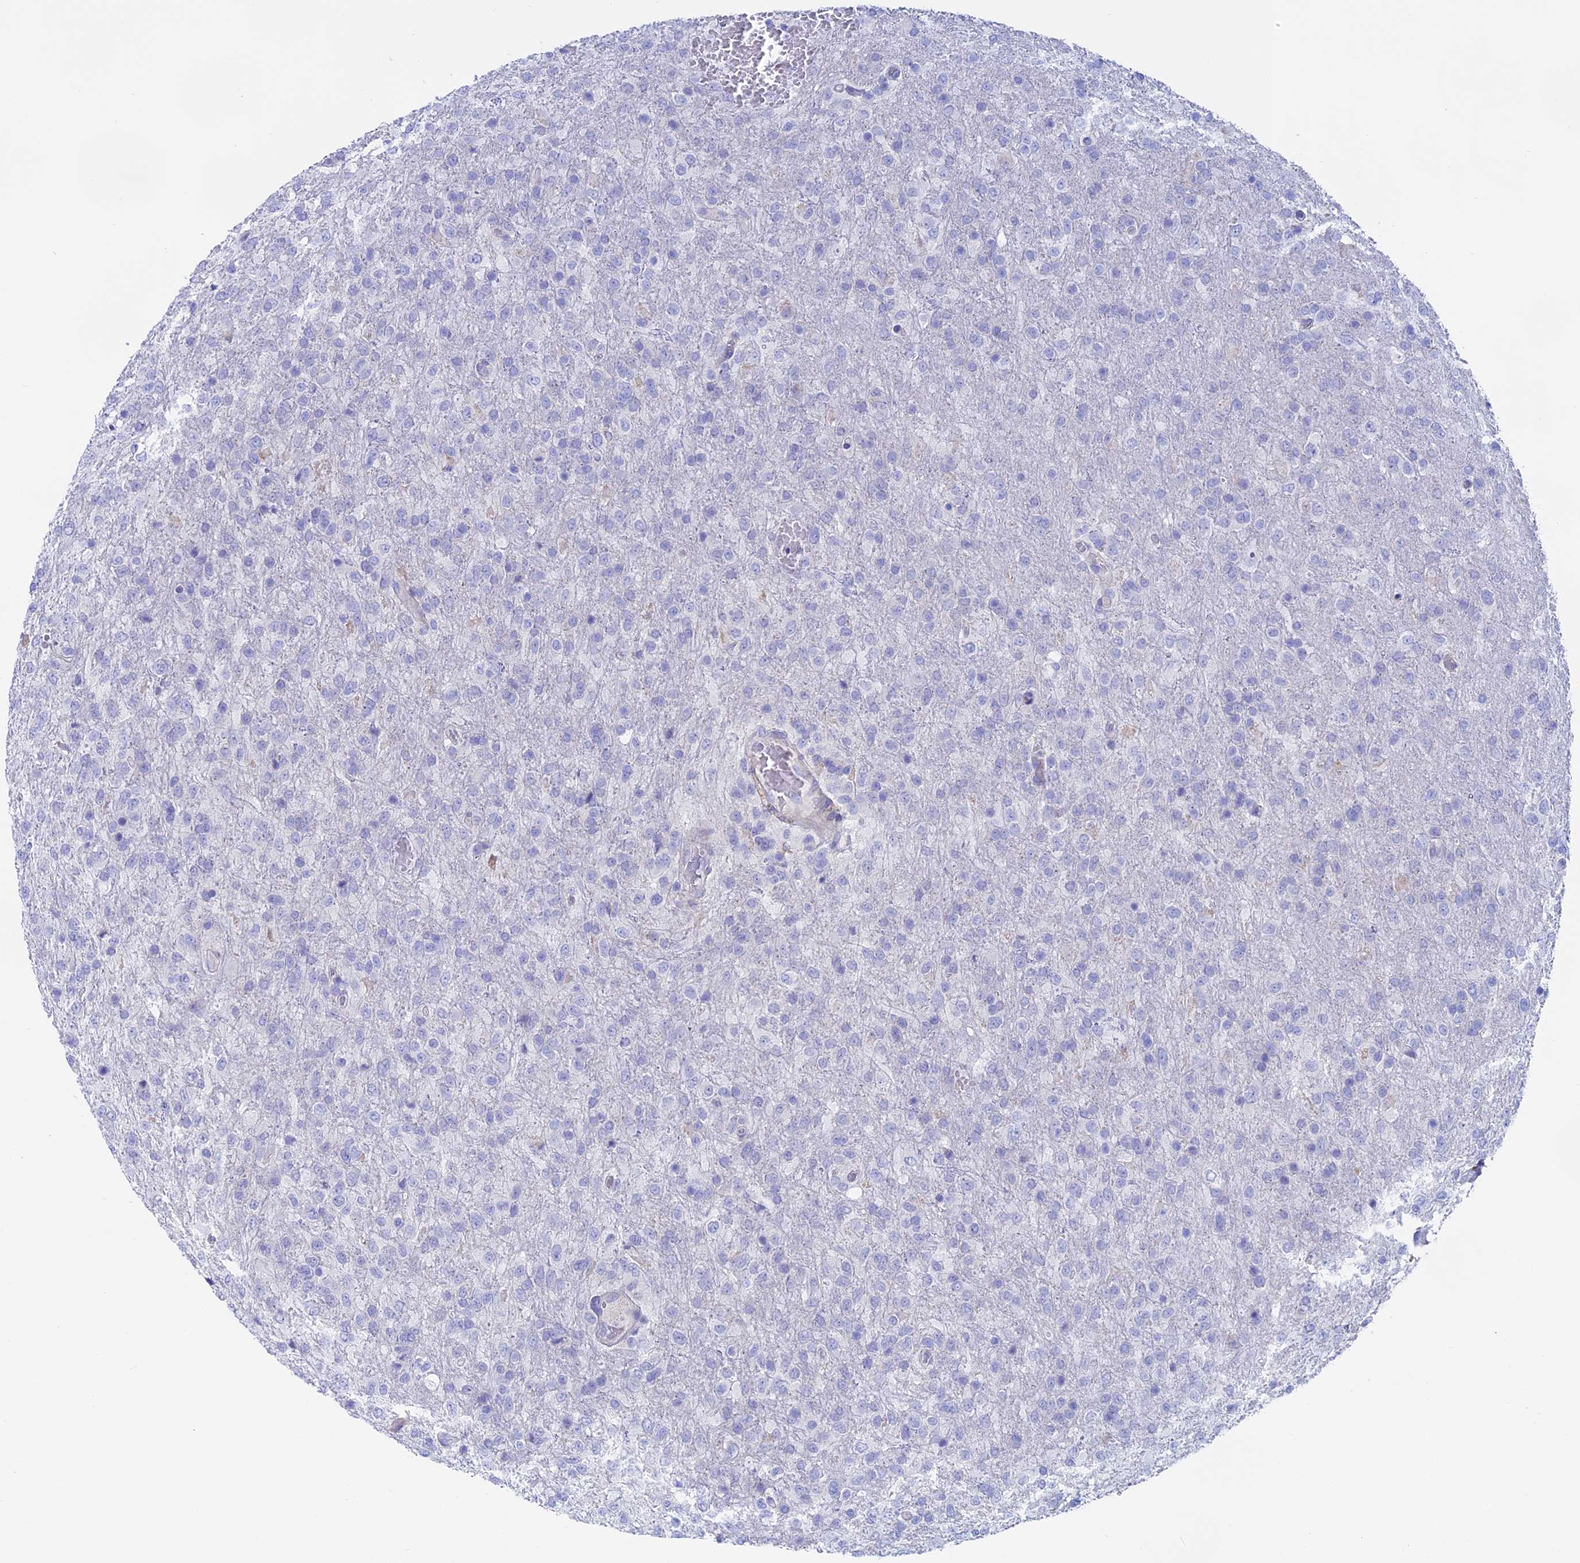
{"staining": {"intensity": "negative", "quantity": "none", "location": "none"}, "tissue": "glioma", "cell_type": "Tumor cells", "image_type": "cancer", "snomed": [{"axis": "morphology", "description": "Glioma, malignant, High grade"}, {"axis": "topography", "description": "Brain"}], "caption": "High power microscopy image of an IHC photomicrograph of glioma, revealing no significant positivity in tumor cells. The staining is performed using DAB brown chromogen with nuclei counter-stained in using hematoxylin.", "gene": "GLB1L", "patient": {"sex": "female", "age": 74}}